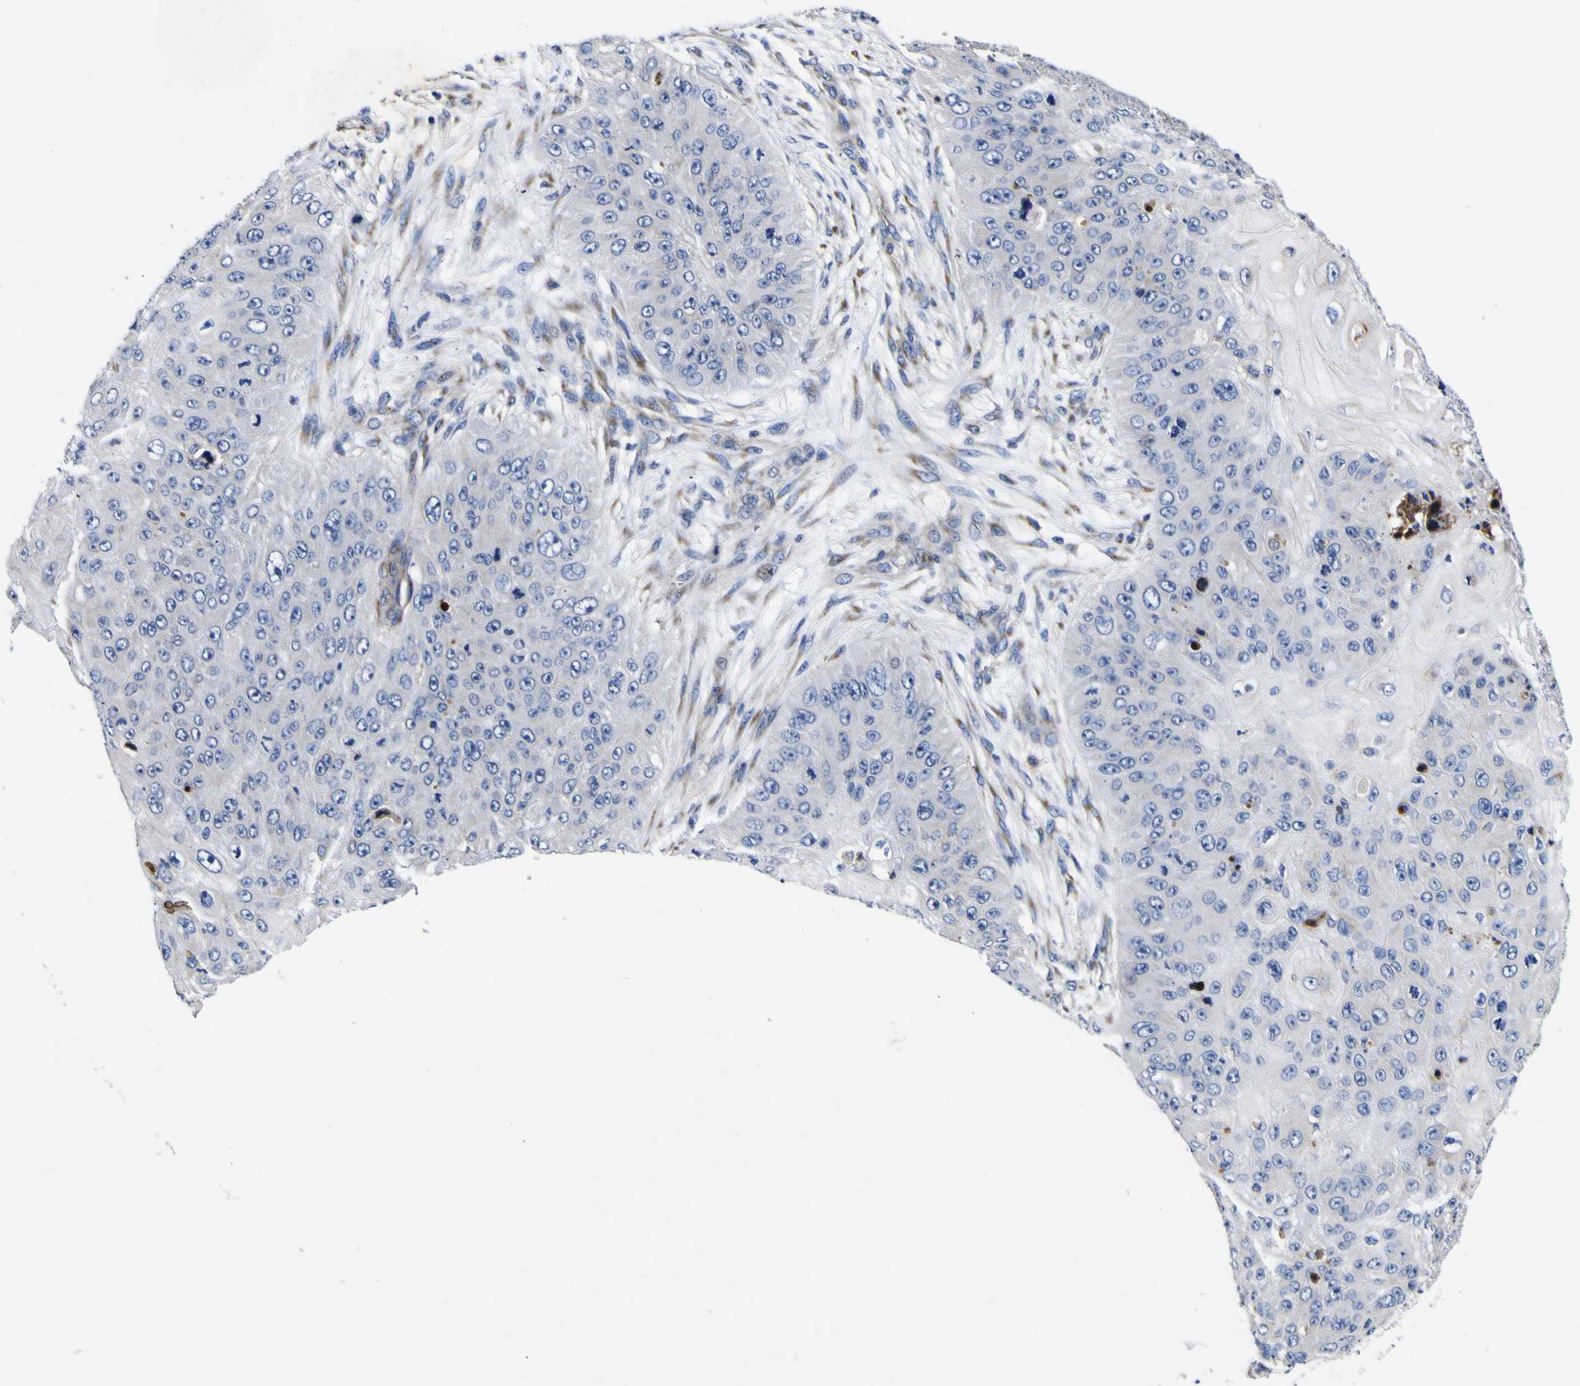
{"staining": {"intensity": "negative", "quantity": "none", "location": "none"}, "tissue": "skin cancer", "cell_type": "Tumor cells", "image_type": "cancer", "snomed": [{"axis": "morphology", "description": "Squamous cell carcinoma, NOS"}, {"axis": "topography", "description": "Skin"}], "caption": "This is an IHC histopathology image of human skin cancer (squamous cell carcinoma). There is no staining in tumor cells.", "gene": "COA1", "patient": {"sex": "female", "age": 80}}